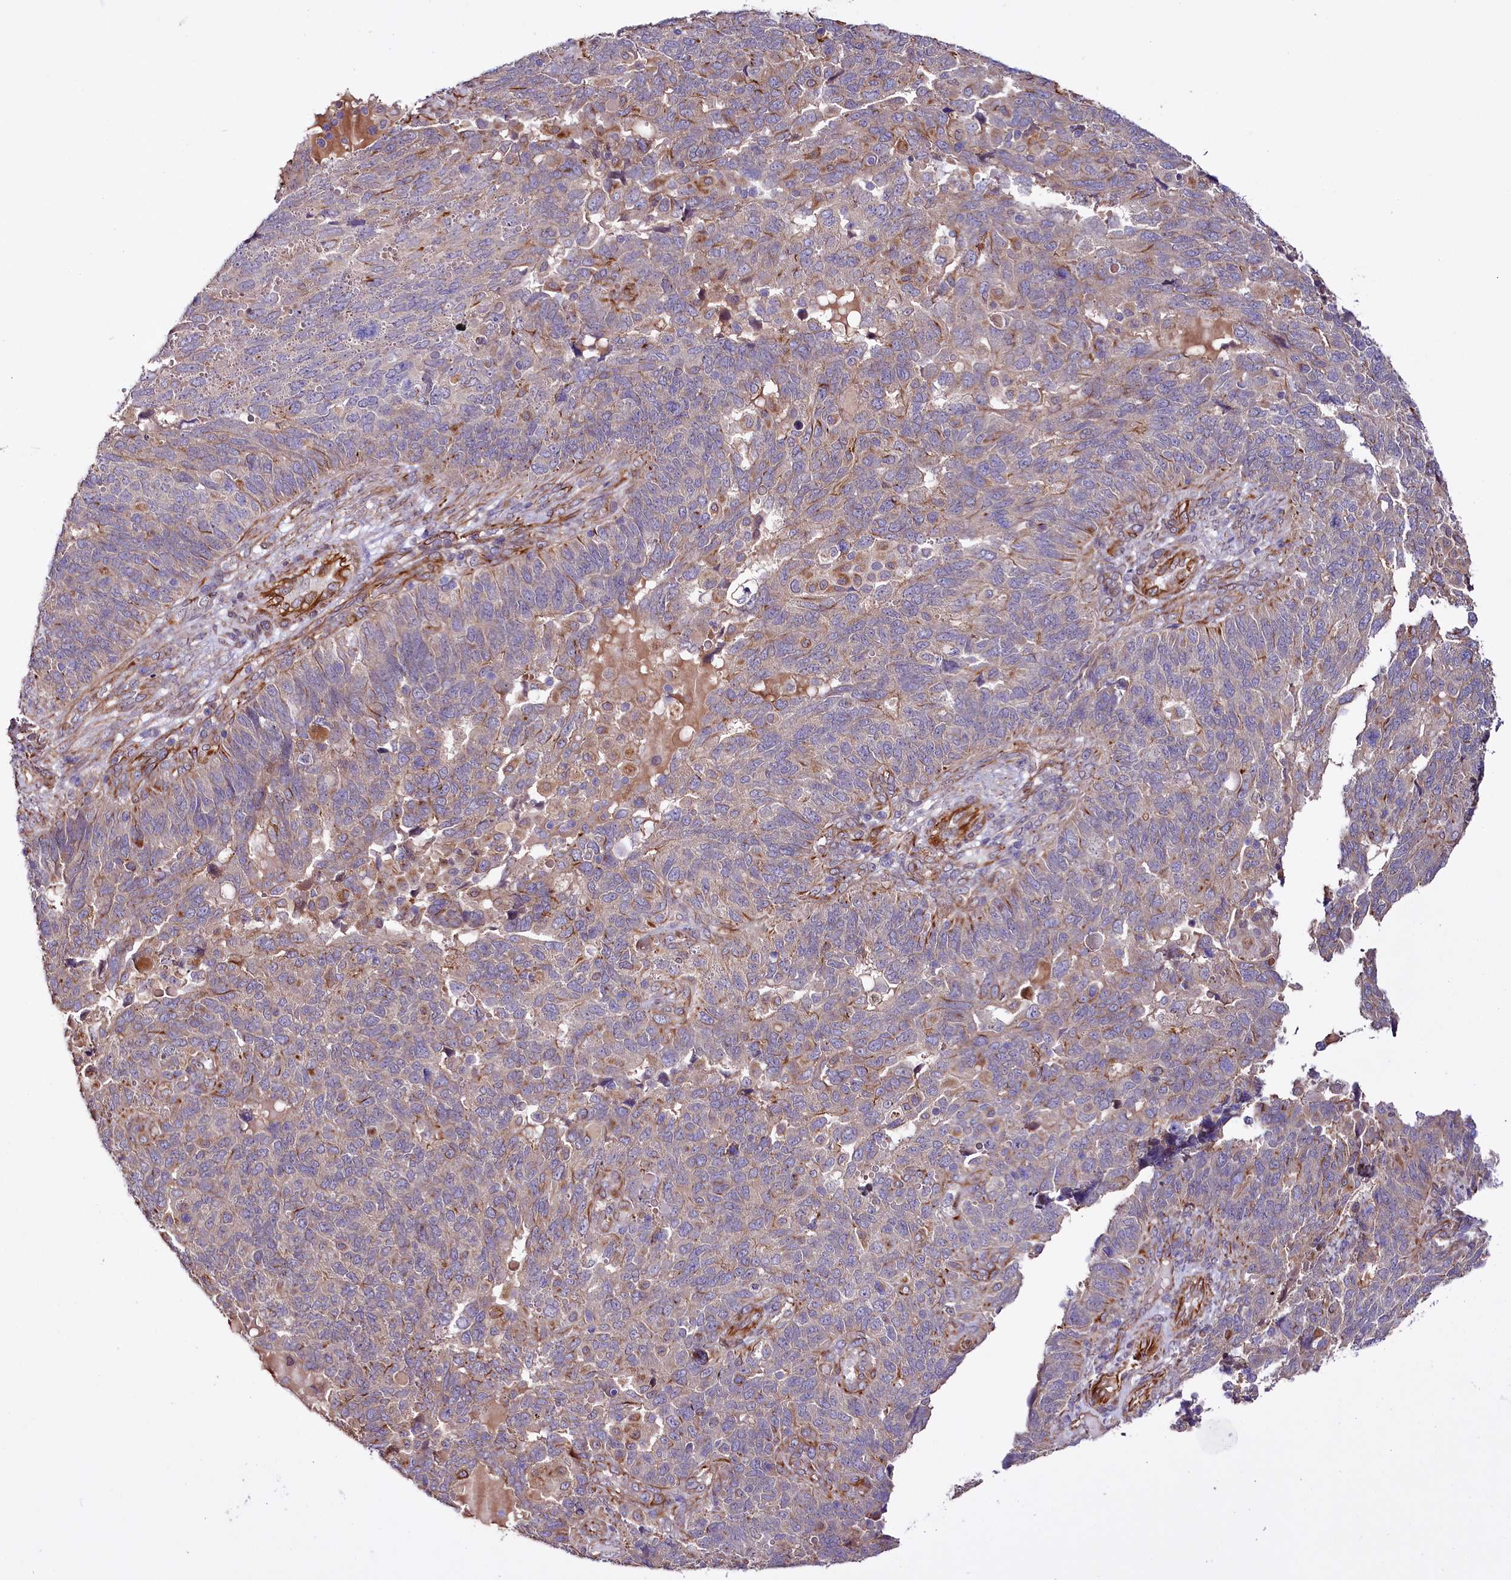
{"staining": {"intensity": "weak", "quantity": "<25%", "location": "cytoplasmic/membranous"}, "tissue": "endometrial cancer", "cell_type": "Tumor cells", "image_type": "cancer", "snomed": [{"axis": "morphology", "description": "Adenocarcinoma, NOS"}, {"axis": "topography", "description": "Endometrium"}], "caption": "The immunohistochemistry (IHC) photomicrograph has no significant positivity in tumor cells of endometrial adenocarcinoma tissue.", "gene": "TTC12", "patient": {"sex": "female", "age": 66}}